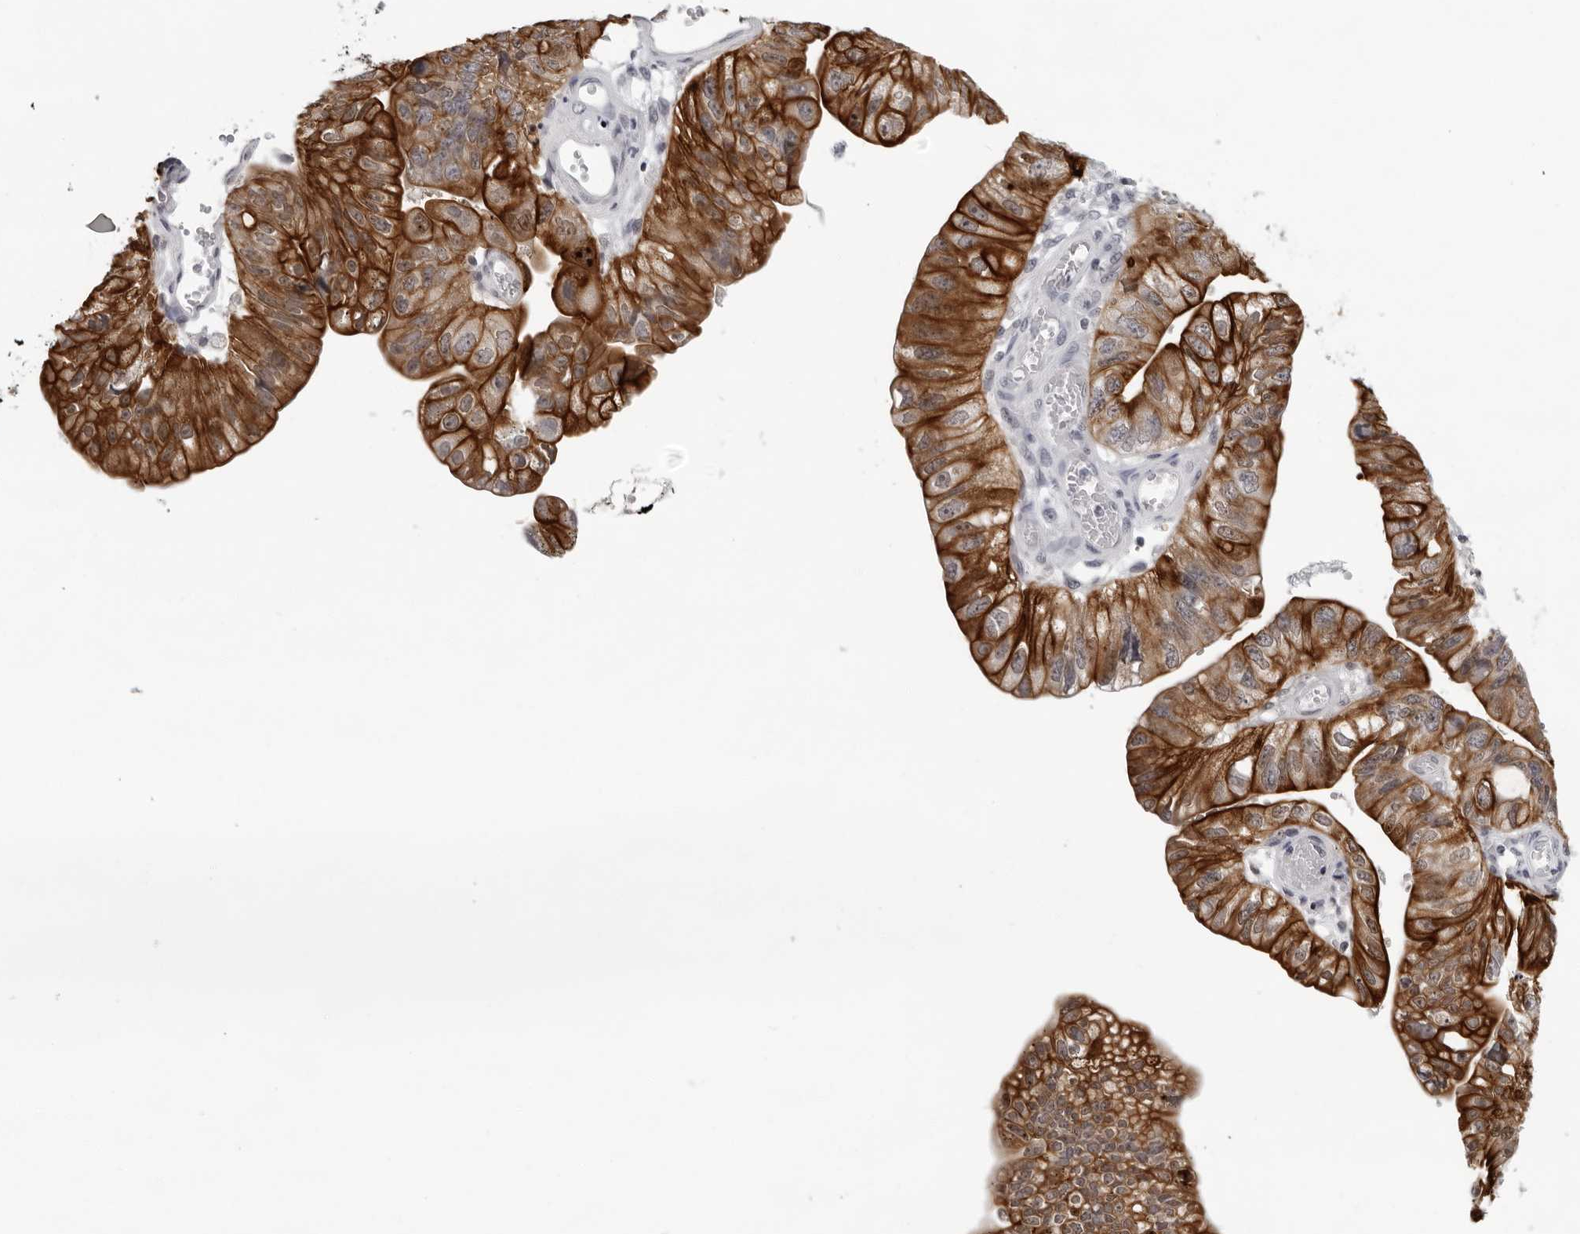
{"staining": {"intensity": "strong", "quantity": ">75%", "location": "cytoplasmic/membranous"}, "tissue": "stomach cancer", "cell_type": "Tumor cells", "image_type": "cancer", "snomed": [{"axis": "morphology", "description": "Adenocarcinoma, NOS"}, {"axis": "topography", "description": "Stomach"}], "caption": "IHC histopathology image of human stomach cancer (adenocarcinoma) stained for a protein (brown), which displays high levels of strong cytoplasmic/membranous positivity in about >75% of tumor cells.", "gene": "CCDC28B", "patient": {"sex": "male", "age": 59}}